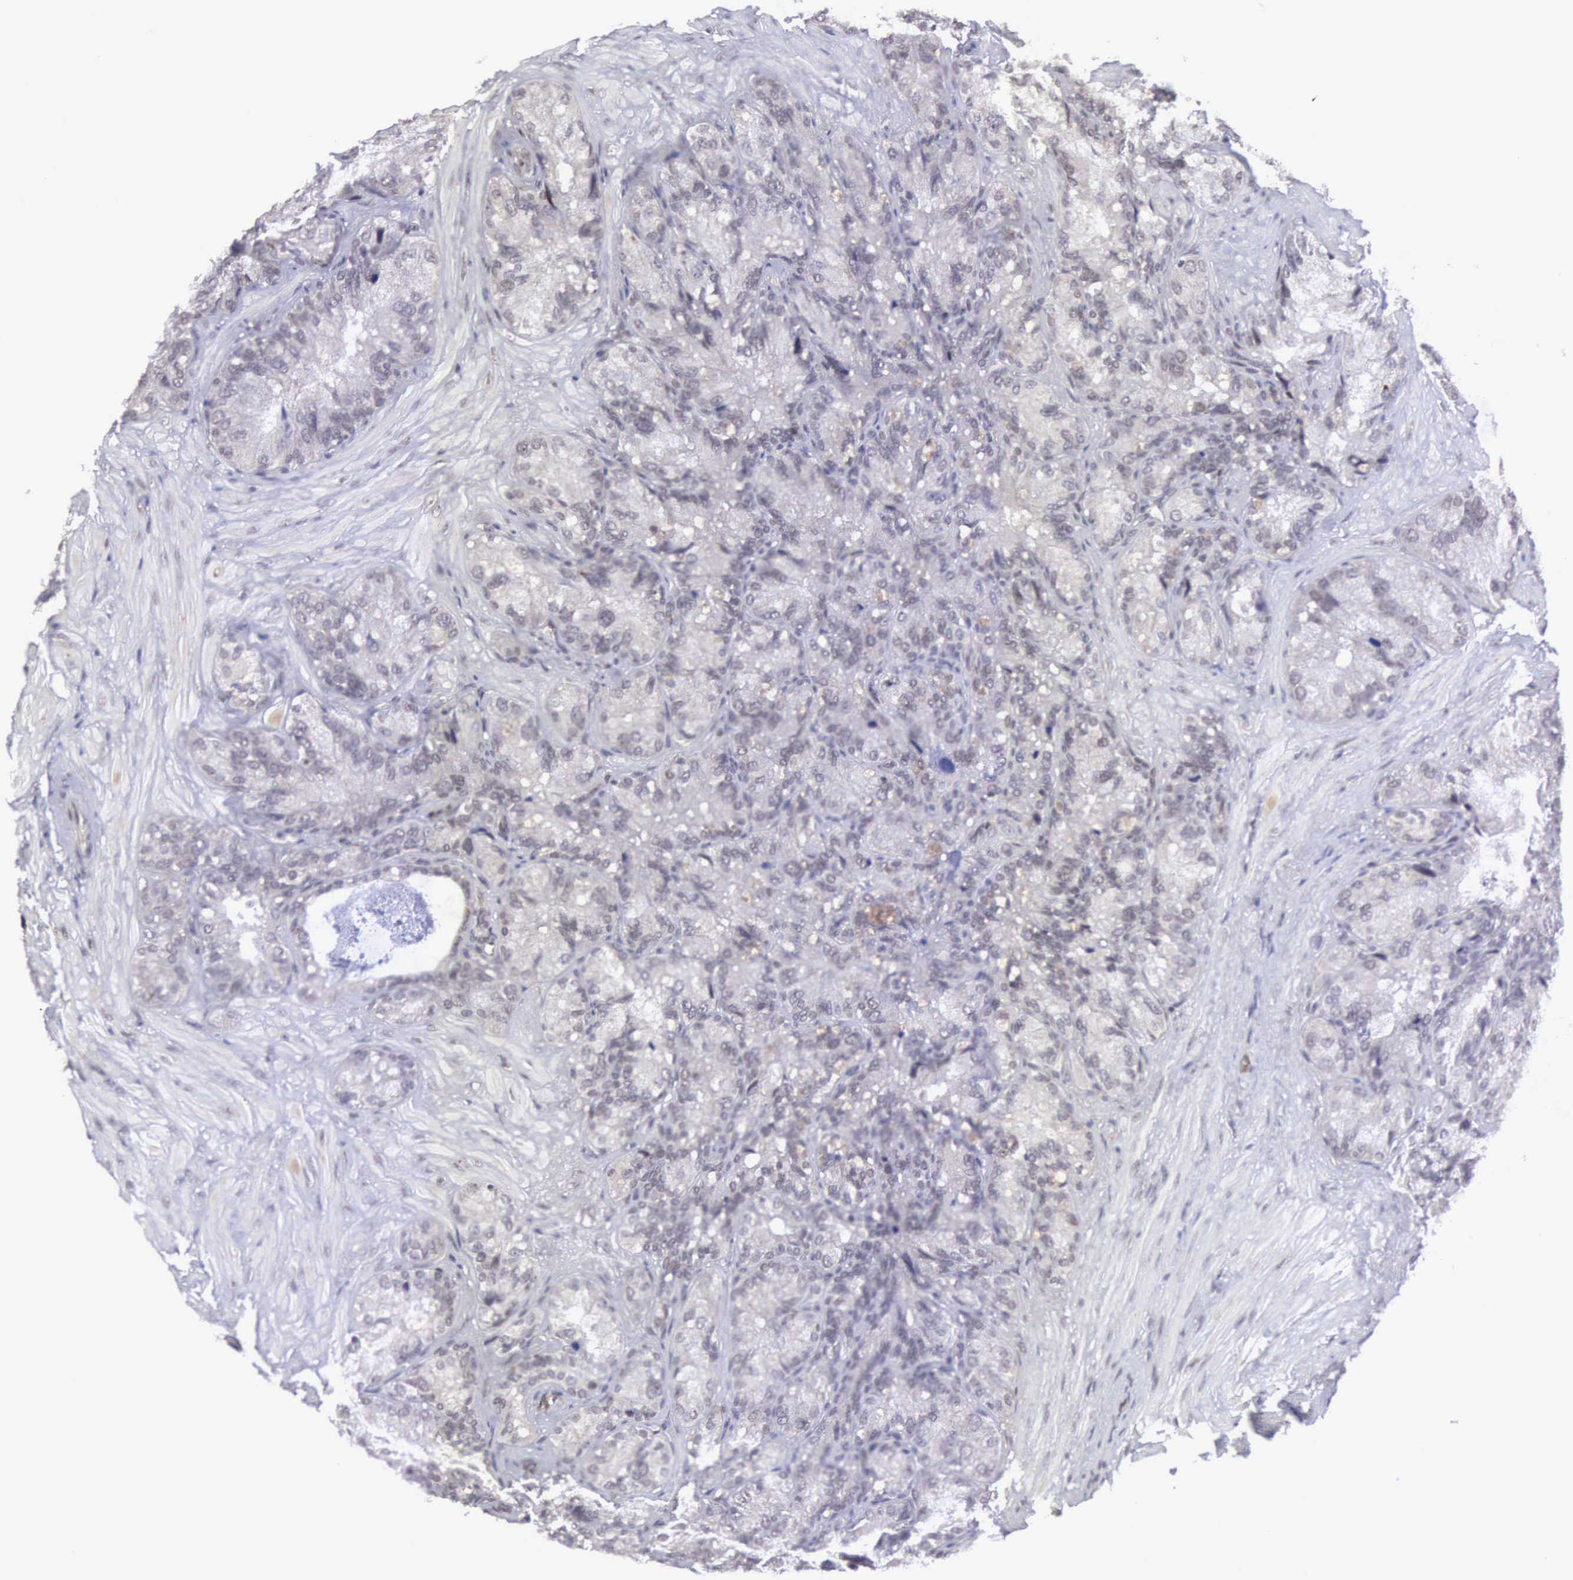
{"staining": {"intensity": "moderate", "quantity": "25%-75%", "location": "cytoplasmic/membranous,nuclear"}, "tissue": "seminal vesicle", "cell_type": "Glandular cells", "image_type": "normal", "snomed": [{"axis": "morphology", "description": "Normal tissue, NOS"}, {"axis": "topography", "description": "Seminal veicle"}], "caption": "Immunohistochemical staining of normal seminal vesicle reveals 25%-75% levels of moderate cytoplasmic/membranous,nuclear protein expression in about 25%-75% of glandular cells. The protein of interest is shown in brown color, while the nuclei are stained blue.", "gene": "MORC2", "patient": {"sex": "male", "age": 69}}